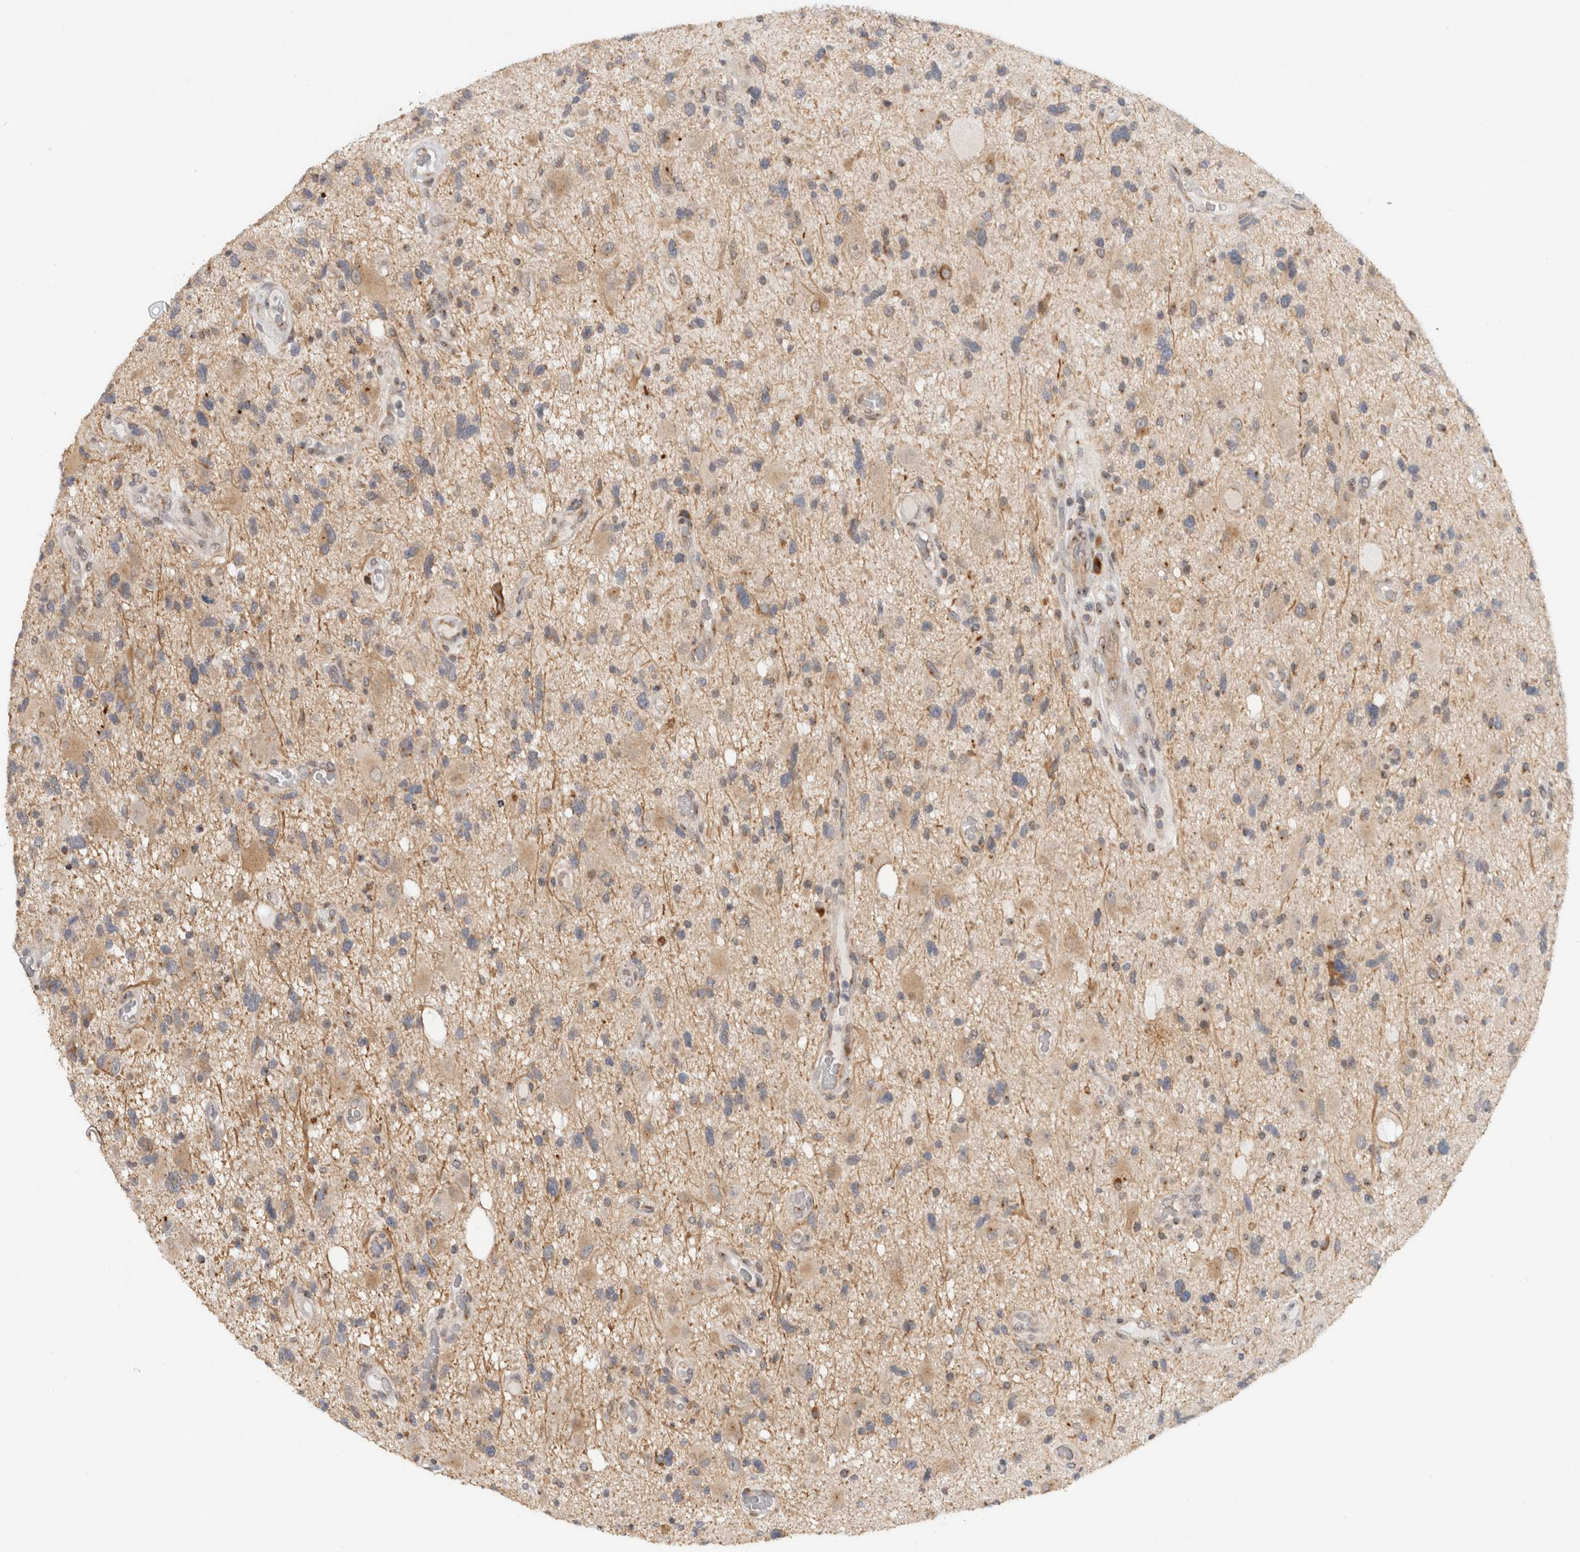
{"staining": {"intensity": "weak", "quantity": "<25%", "location": "cytoplasmic/membranous"}, "tissue": "glioma", "cell_type": "Tumor cells", "image_type": "cancer", "snomed": [{"axis": "morphology", "description": "Glioma, malignant, High grade"}, {"axis": "topography", "description": "Brain"}], "caption": "Immunohistochemistry histopathology image of neoplastic tissue: high-grade glioma (malignant) stained with DAB shows no significant protein staining in tumor cells. (DAB (3,3'-diaminobenzidine) IHC visualized using brightfield microscopy, high magnification).", "gene": "CMC2", "patient": {"sex": "male", "age": 33}}